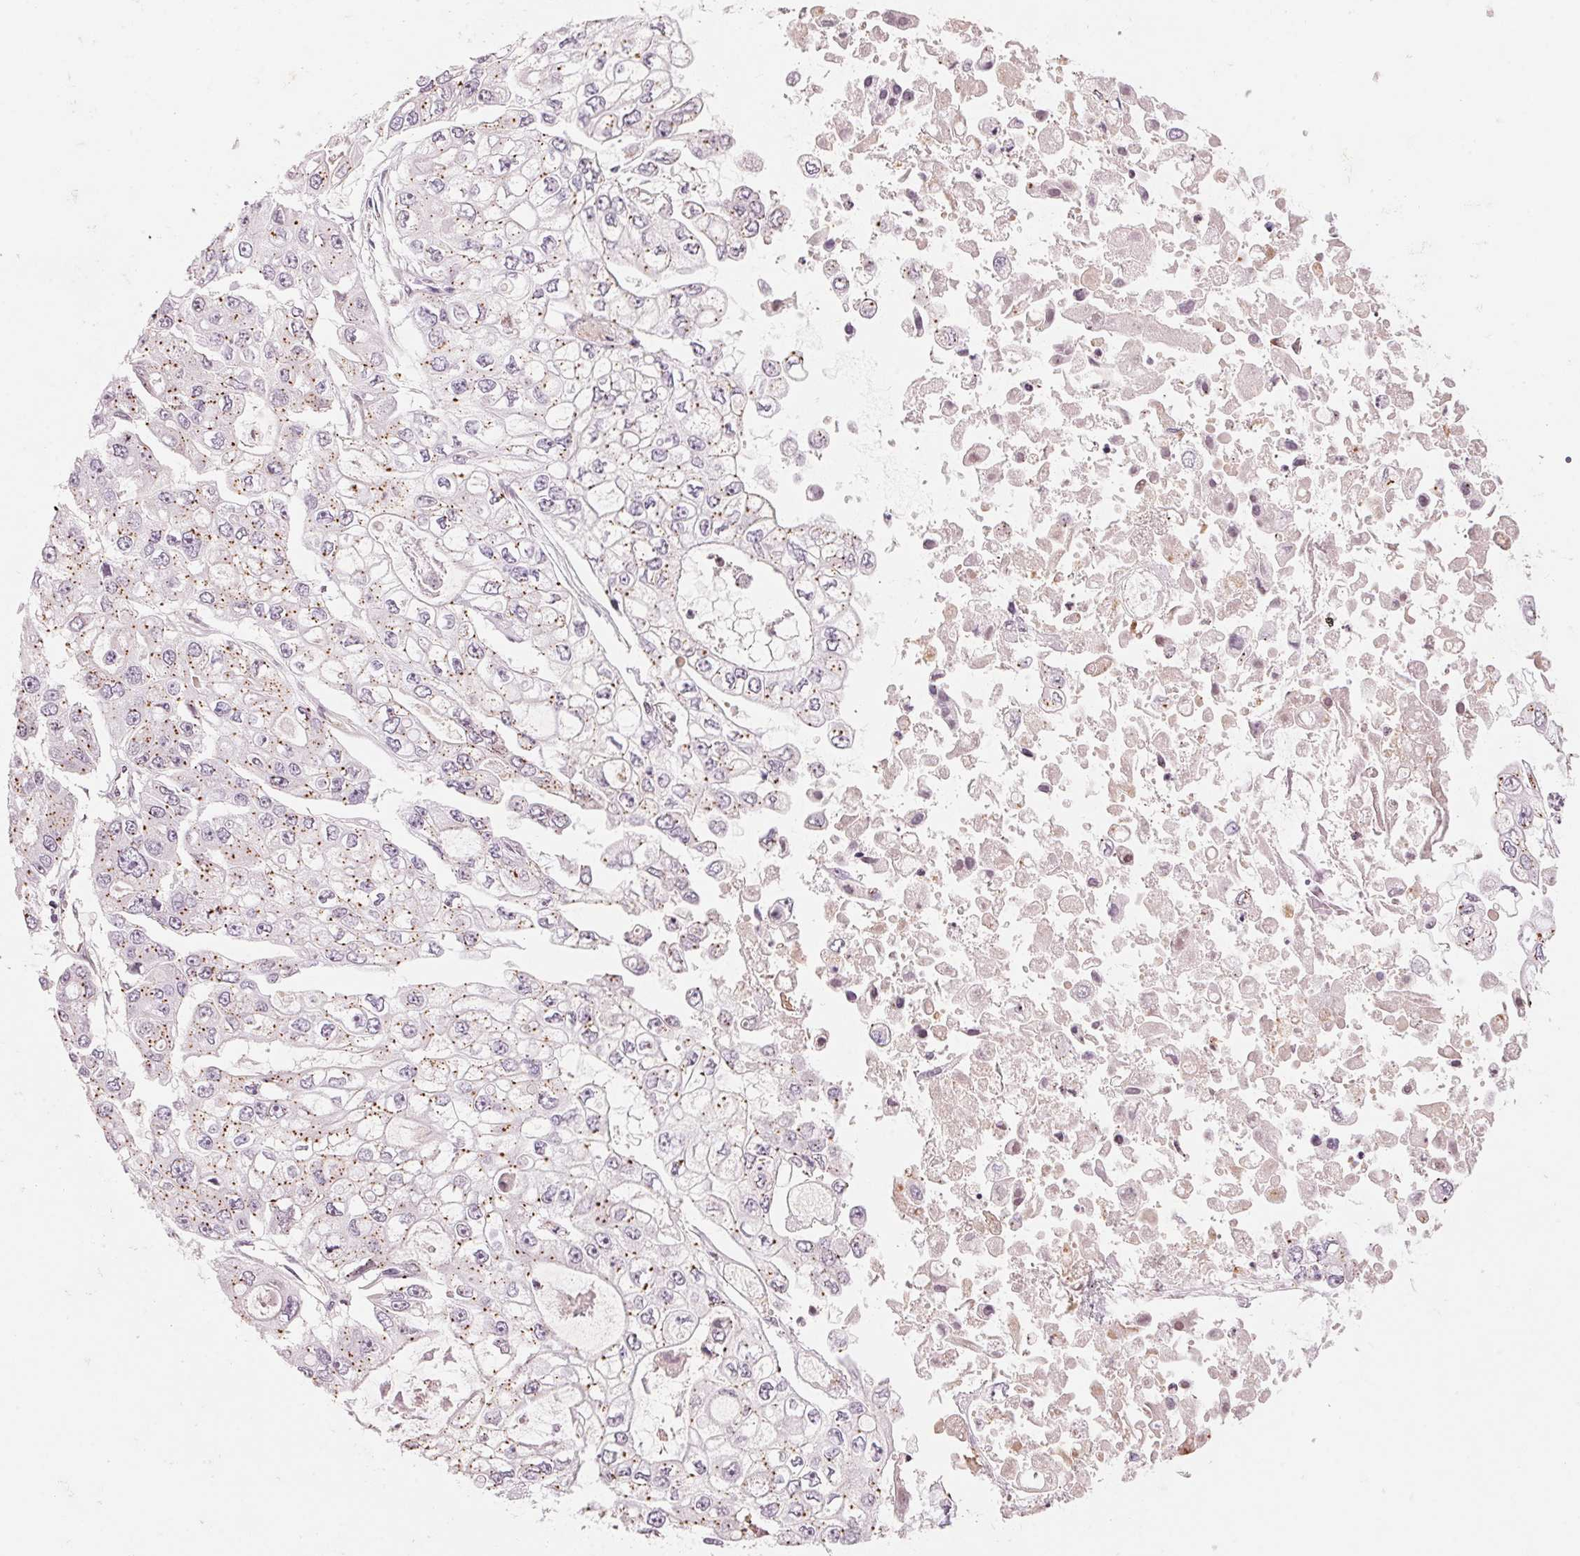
{"staining": {"intensity": "moderate", "quantity": ">75%", "location": "cytoplasmic/membranous"}, "tissue": "ovarian cancer", "cell_type": "Tumor cells", "image_type": "cancer", "snomed": [{"axis": "morphology", "description": "Cystadenocarcinoma, serous, NOS"}, {"axis": "topography", "description": "Ovary"}], "caption": "Protein expression analysis of human ovarian cancer reveals moderate cytoplasmic/membranous positivity in approximately >75% of tumor cells.", "gene": "SLC17A4", "patient": {"sex": "female", "age": 56}}